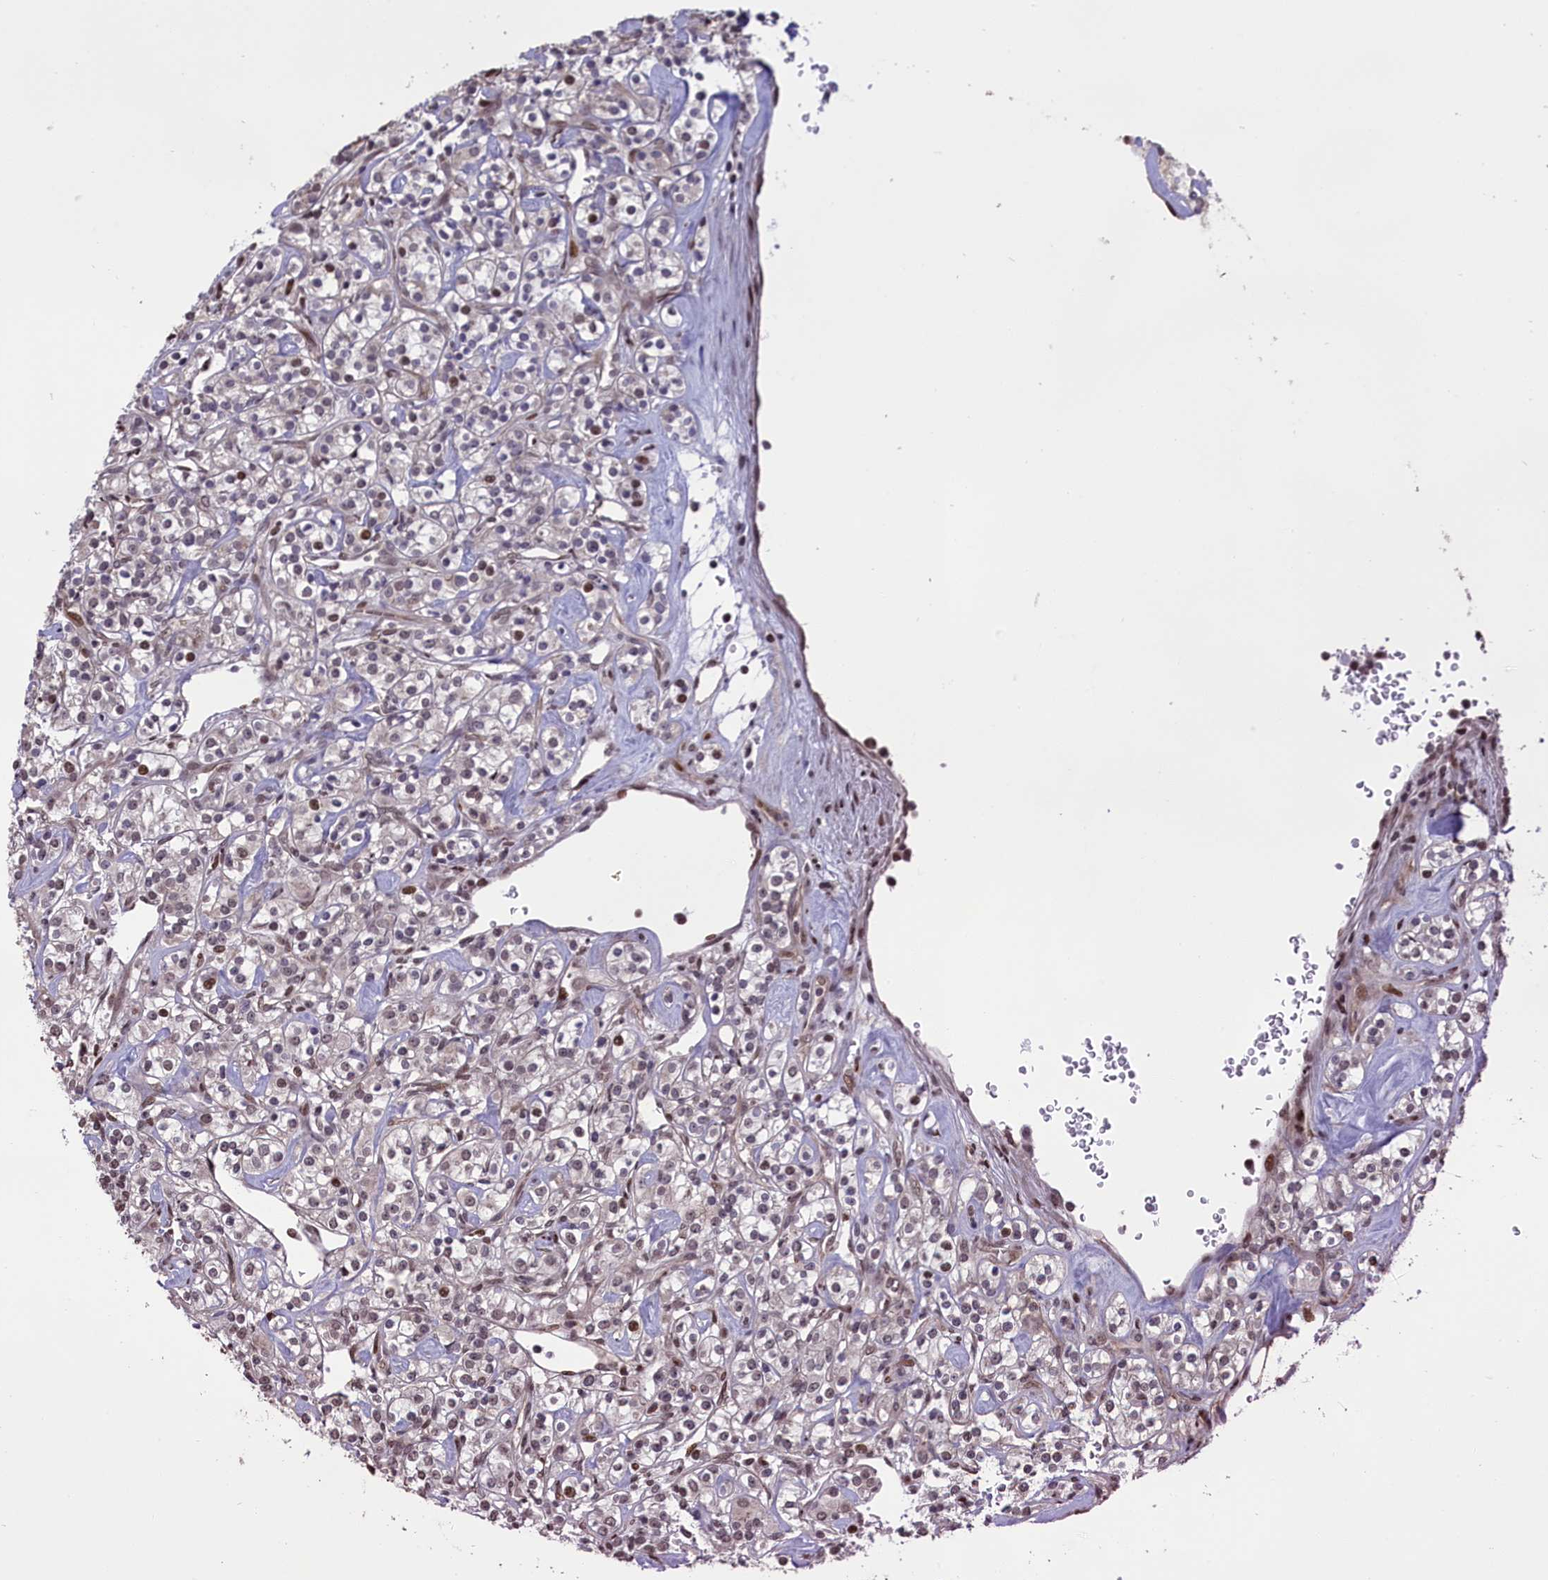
{"staining": {"intensity": "moderate", "quantity": "<25%", "location": "nuclear"}, "tissue": "renal cancer", "cell_type": "Tumor cells", "image_type": "cancer", "snomed": [{"axis": "morphology", "description": "Adenocarcinoma, NOS"}, {"axis": "topography", "description": "Kidney"}], "caption": "Brown immunohistochemical staining in renal adenocarcinoma shows moderate nuclear positivity in approximately <25% of tumor cells. (Stains: DAB (3,3'-diaminobenzidine) in brown, nuclei in blue, Microscopy: brightfield microscopy at high magnification).", "gene": "RELB", "patient": {"sex": "male", "age": 77}}